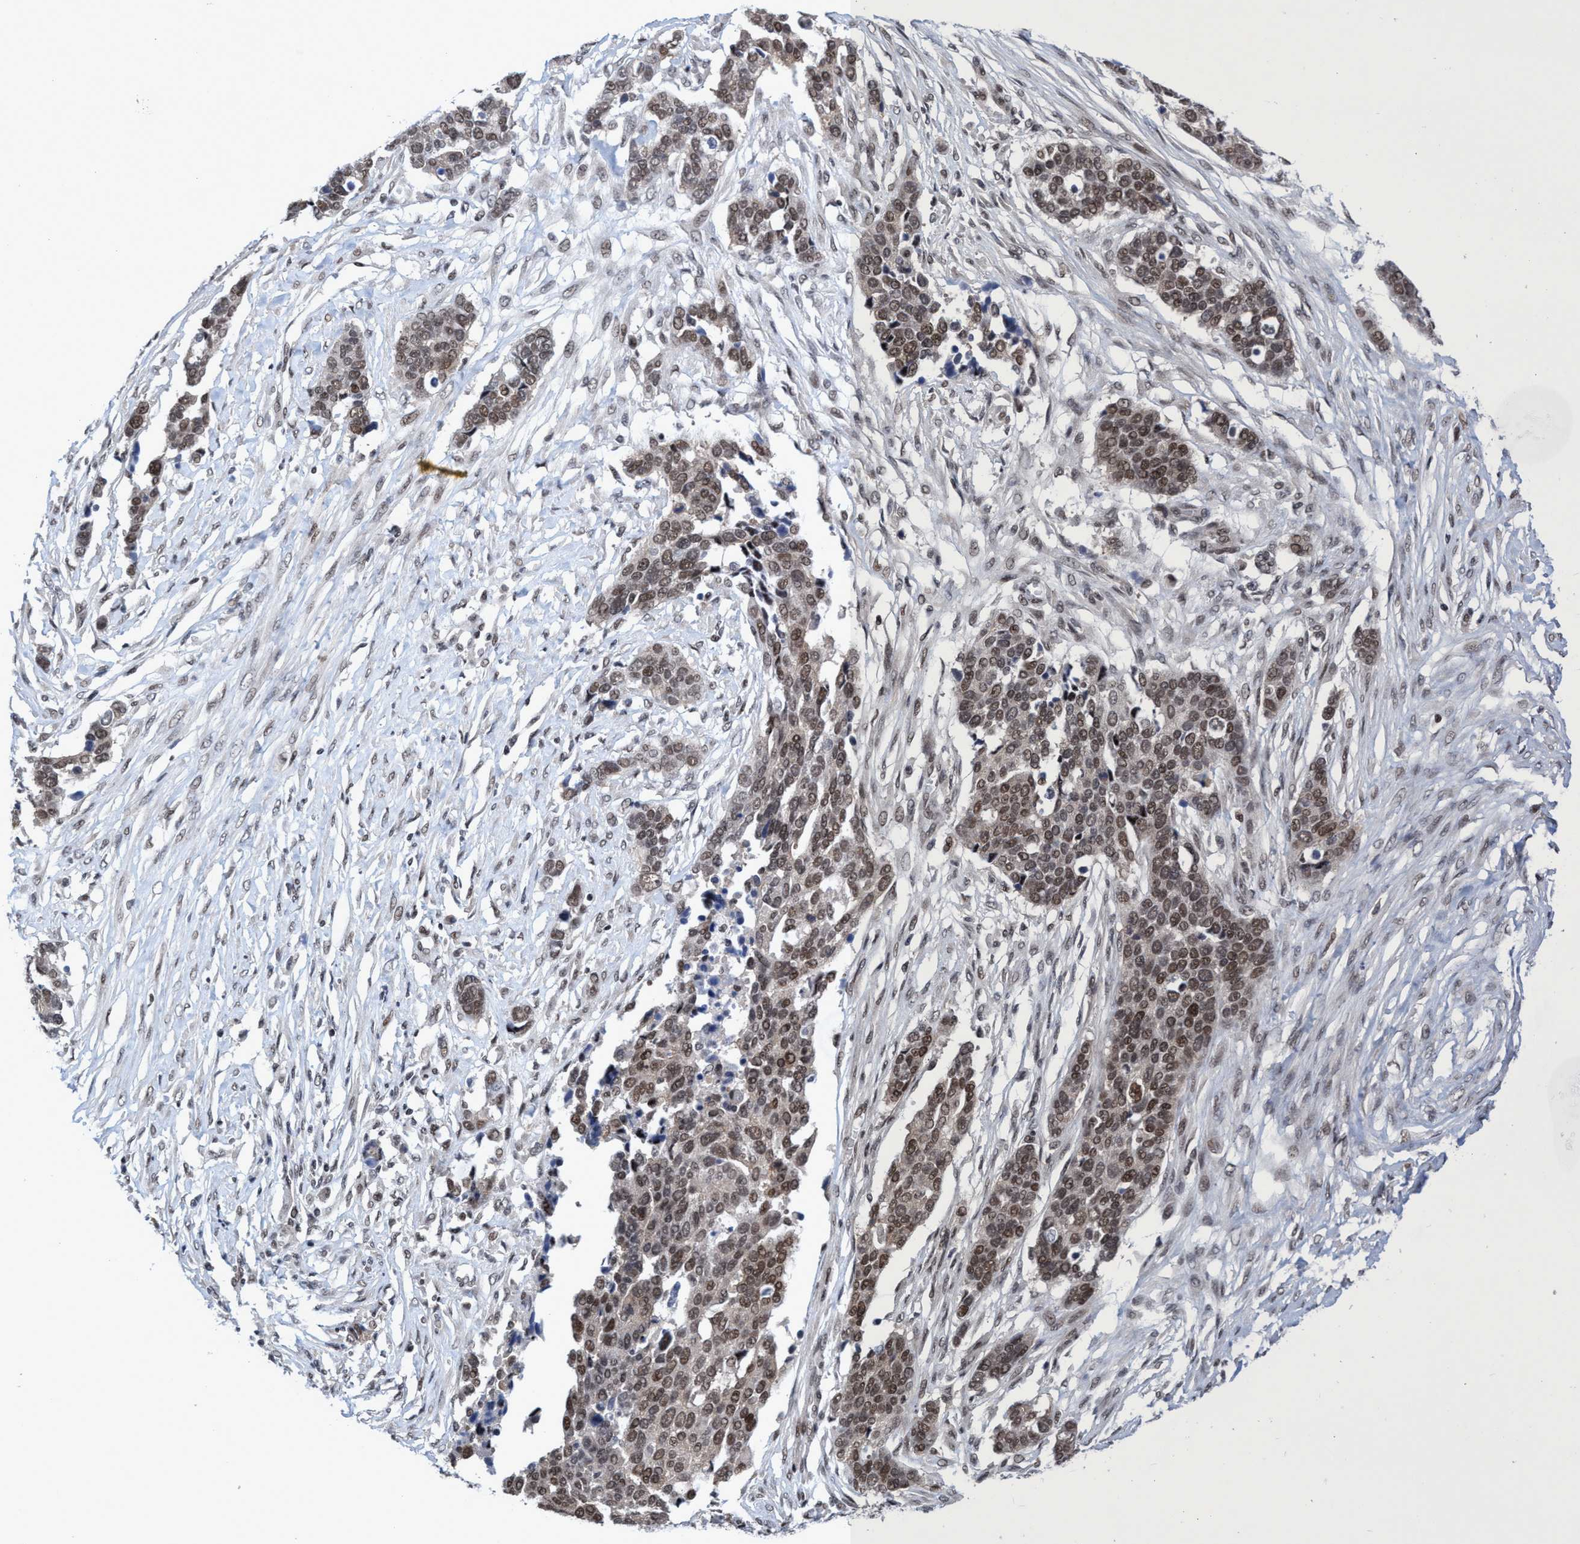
{"staining": {"intensity": "moderate", "quantity": ">75%", "location": "nuclear"}, "tissue": "ovarian cancer", "cell_type": "Tumor cells", "image_type": "cancer", "snomed": [{"axis": "morphology", "description": "Cystadenocarcinoma, serous, NOS"}, {"axis": "topography", "description": "Ovary"}], "caption": "An image of serous cystadenocarcinoma (ovarian) stained for a protein displays moderate nuclear brown staining in tumor cells.", "gene": "C9orf78", "patient": {"sex": "female", "age": 44}}